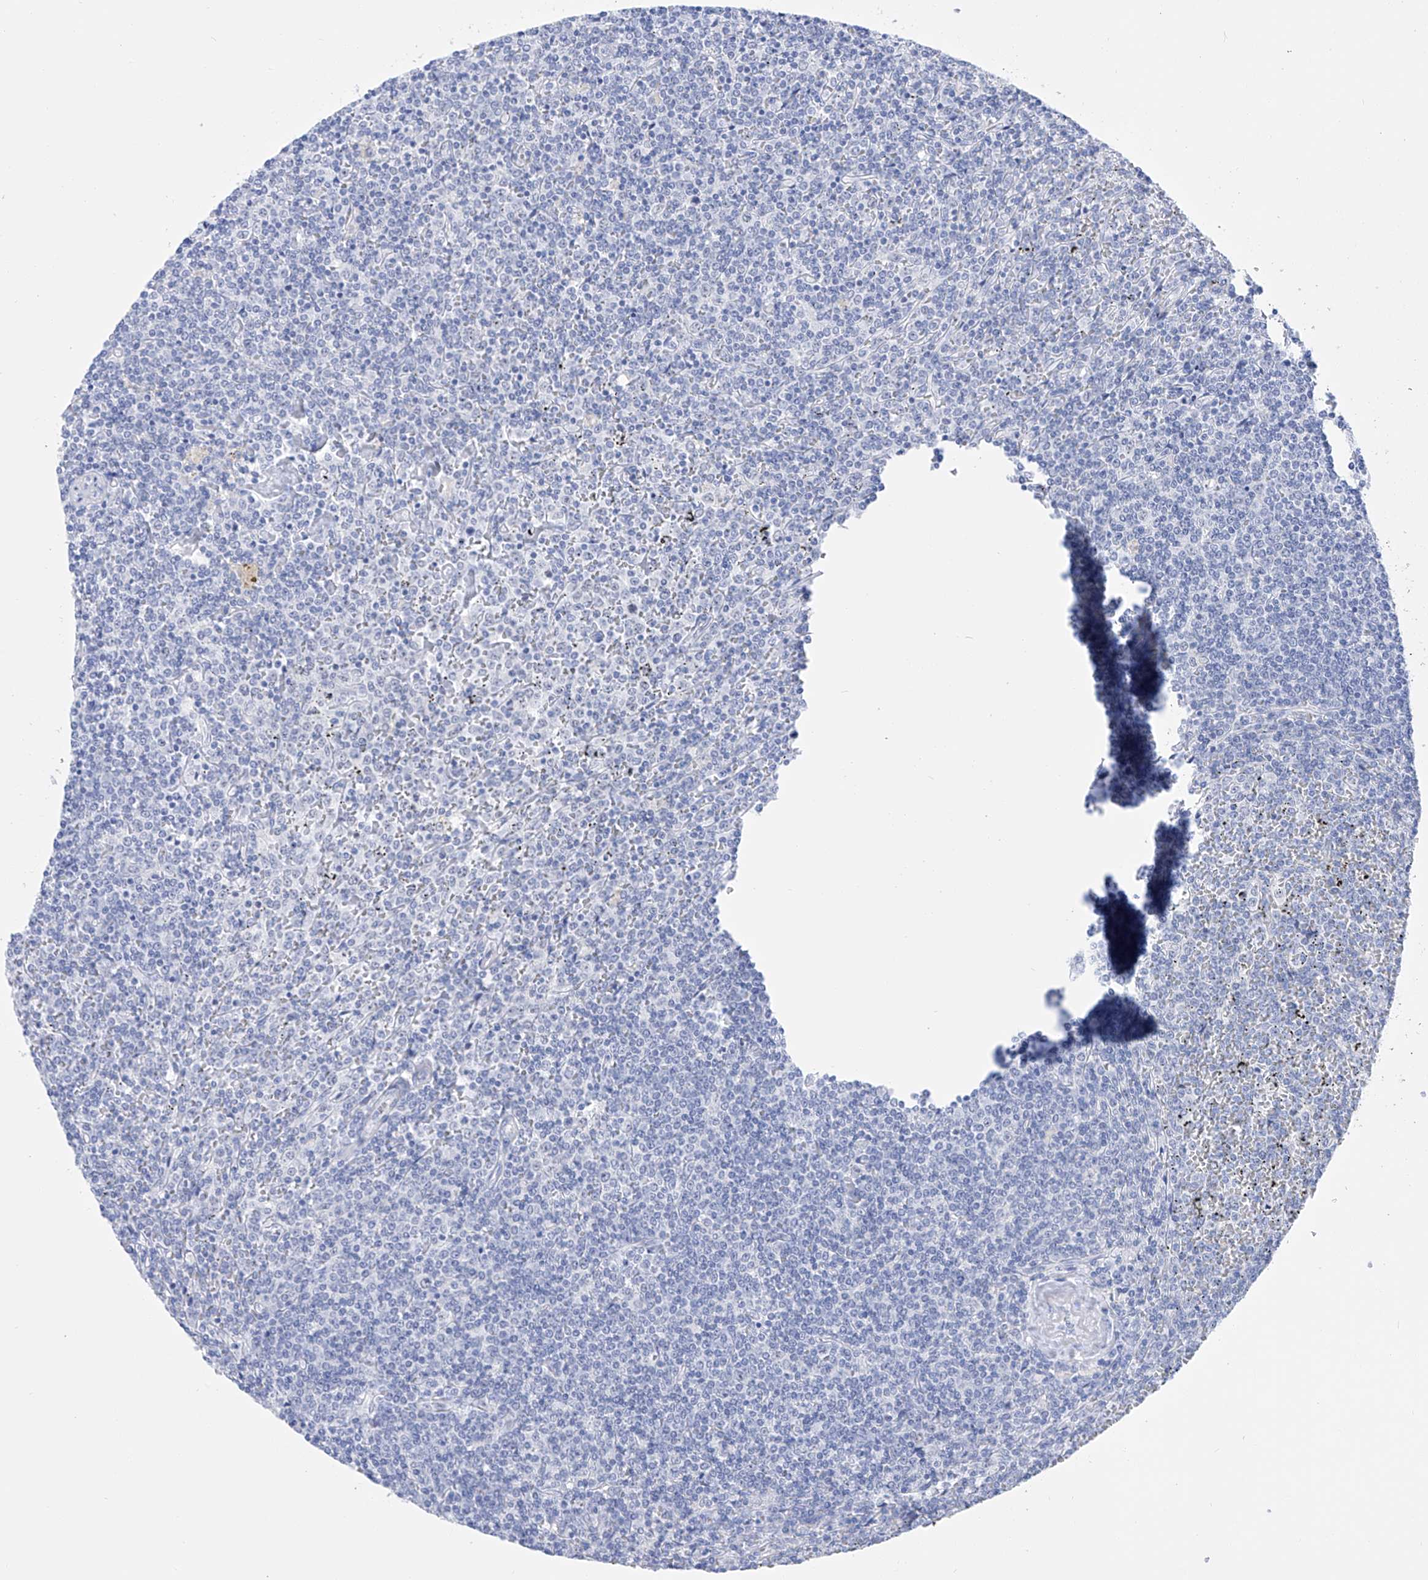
{"staining": {"intensity": "negative", "quantity": "none", "location": "none"}, "tissue": "lymphoma", "cell_type": "Tumor cells", "image_type": "cancer", "snomed": [{"axis": "morphology", "description": "Malignant lymphoma, non-Hodgkin's type, Low grade"}, {"axis": "topography", "description": "Spleen"}], "caption": "The photomicrograph shows no significant staining in tumor cells of lymphoma.", "gene": "FLG", "patient": {"sex": "female", "age": 19}}